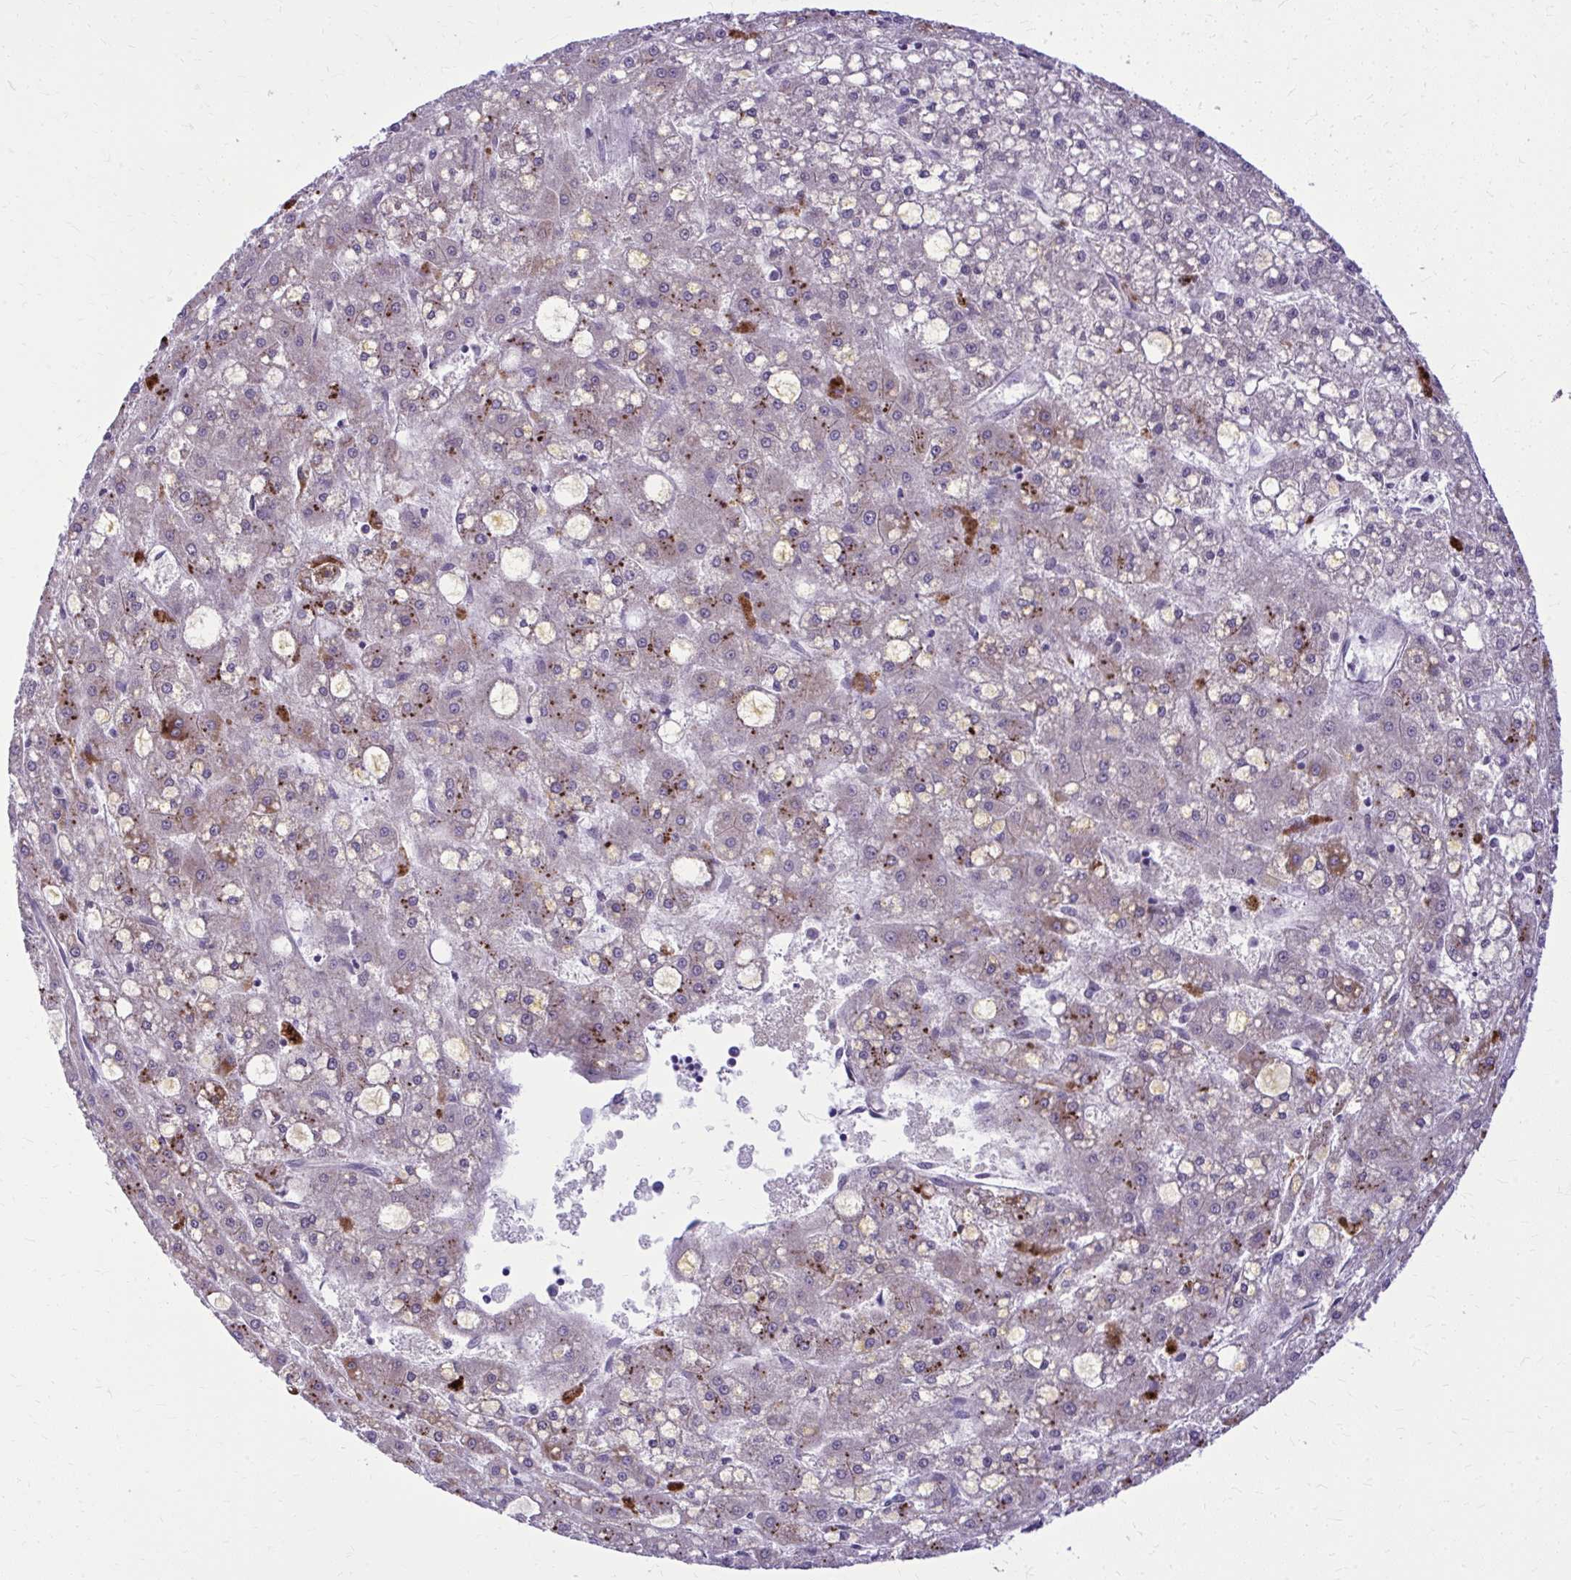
{"staining": {"intensity": "moderate", "quantity": "<25%", "location": "cytoplasmic/membranous"}, "tissue": "liver cancer", "cell_type": "Tumor cells", "image_type": "cancer", "snomed": [{"axis": "morphology", "description": "Carcinoma, Hepatocellular, NOS"}, {"axis": "topography", "description": "Liver"}], "caption": "The image shows a brown stain indicating the presence of a protein in the cytoplasmic/membranous of tumor cells in hepatocellular carcinoma (liver).", "gene": "NNMT", "patient": {"sex": "male", "age": 67}}